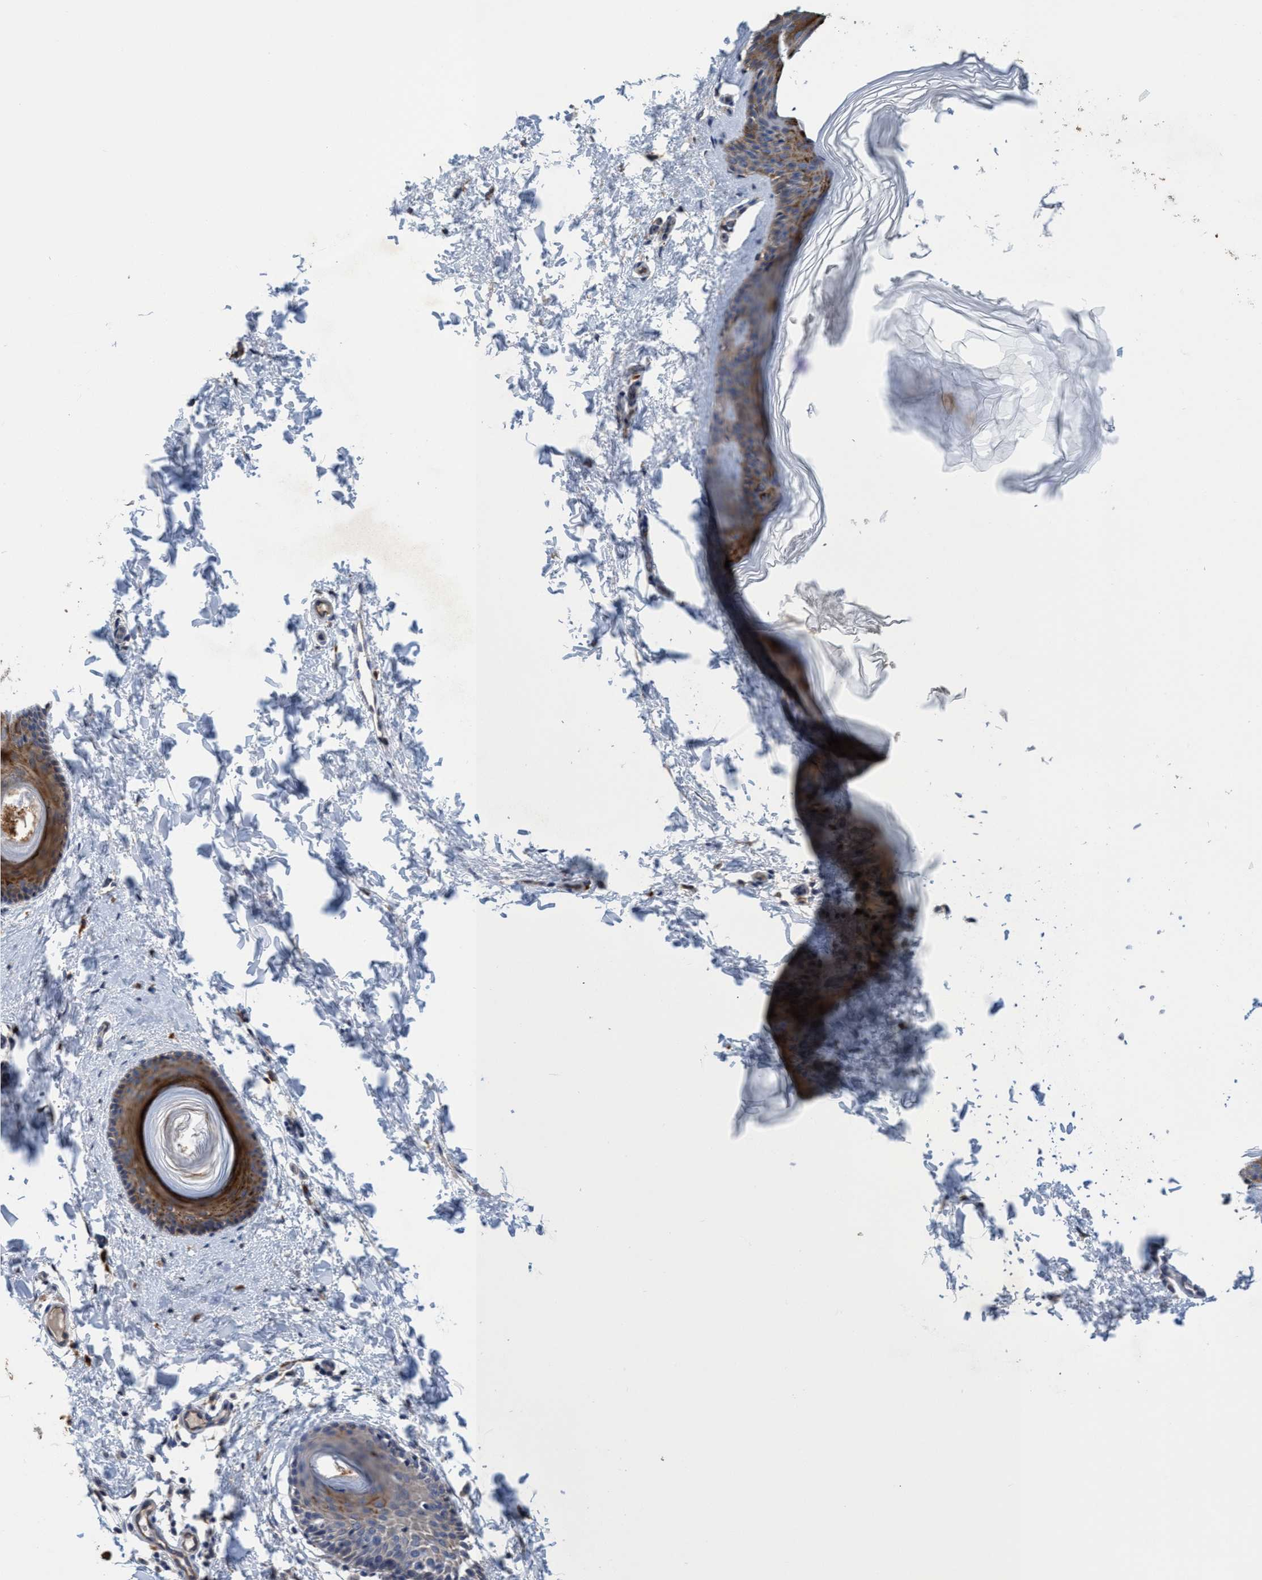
{"staining": {"intensity": "negative", "quantity": "none", "location": "none"}, "tissue": "skin", "cell_type": "Fibroblasts", "image_type": "normal", "snomed": [{"axis": "morphology", "description": "Normal tissue, NOS"}, {"axis": "topography", "description": "Skin"}], "caption": "Immunohistochemistry histopathology image of normal skin stained for a protein (brown), which exhibits no positivity in fibroblasts. (Brightfield microscopy of DAB (3,3'-diaminobenzidine) immunohistochemistry at high magnification).", "gene": "SEMA4D", "patient": {"sex": "female", "age": 27}}